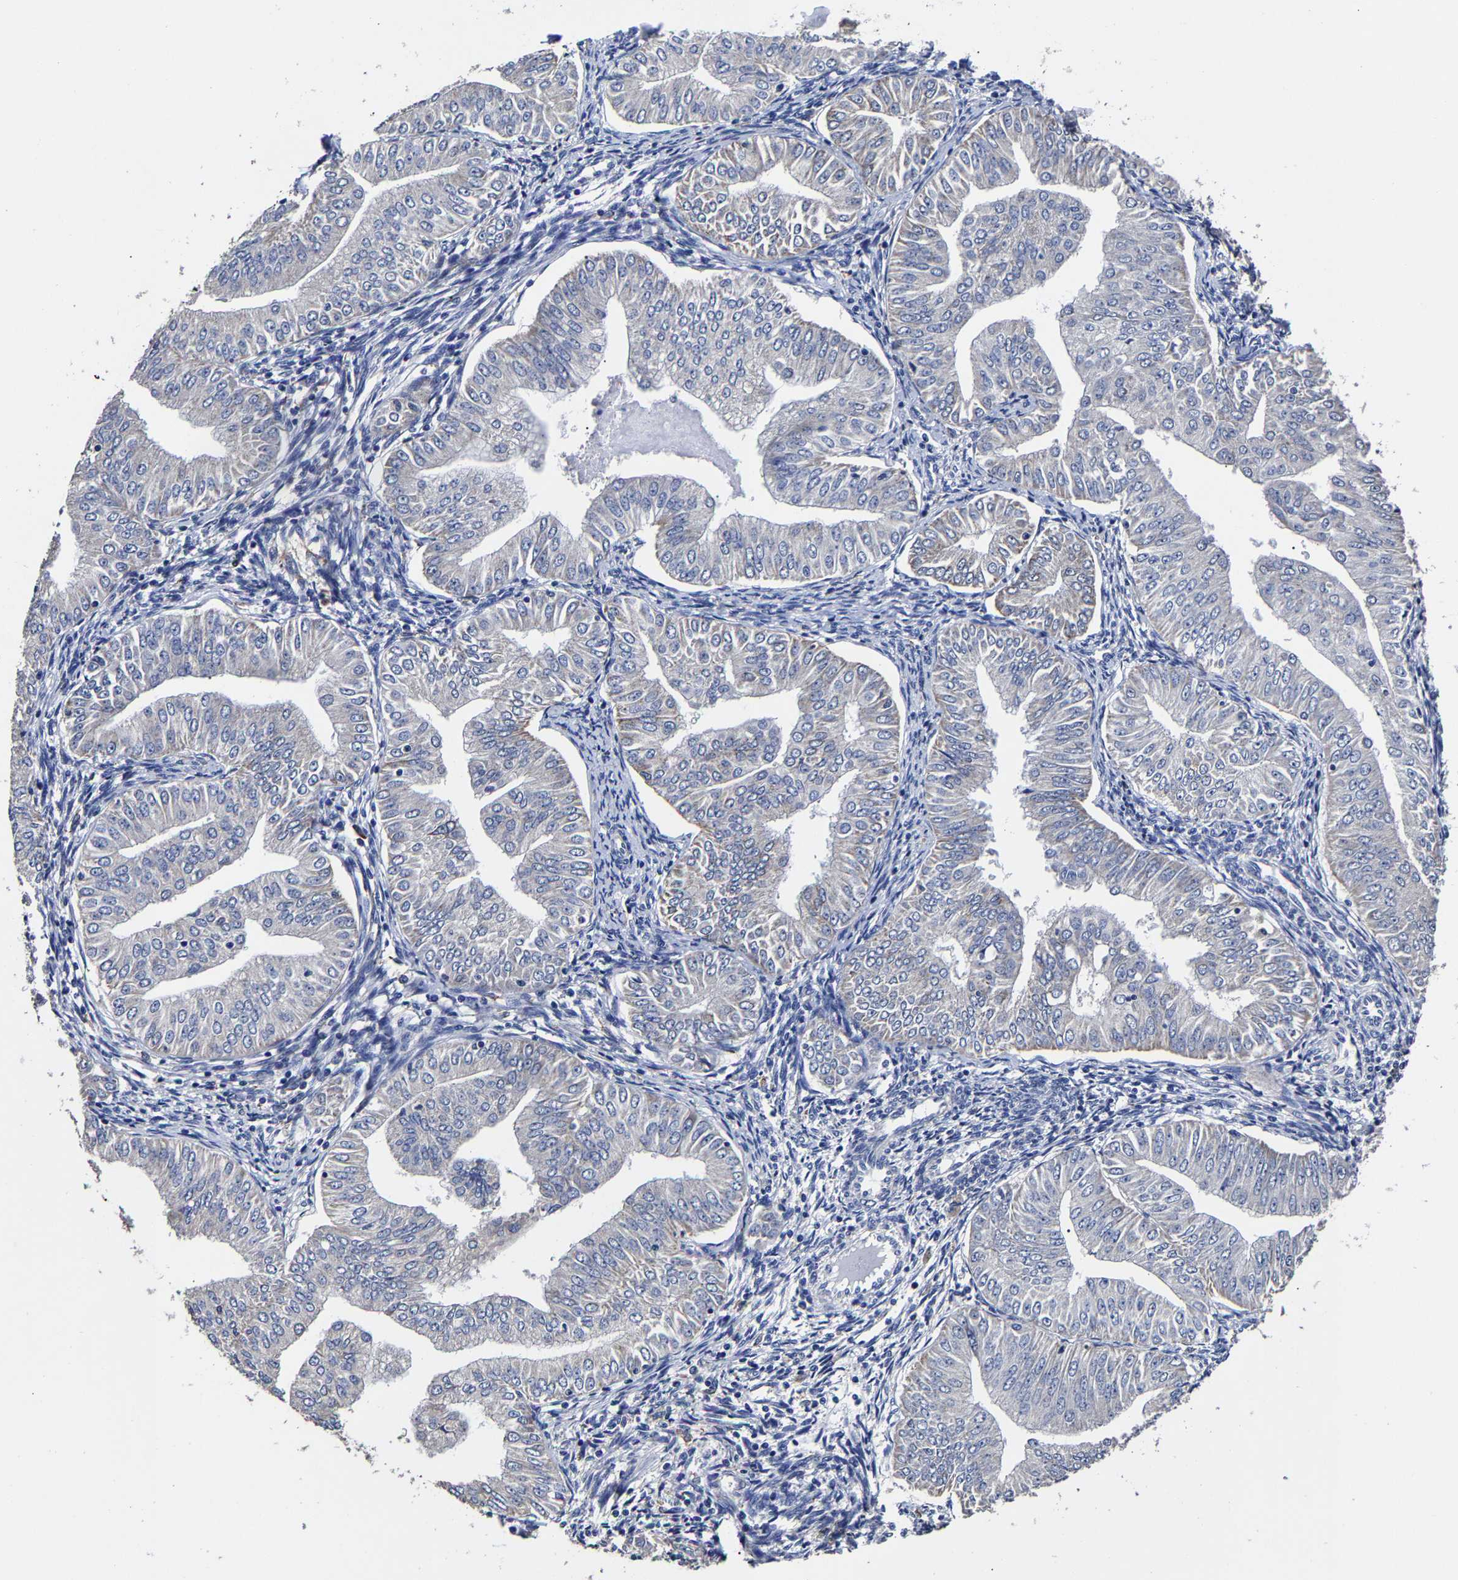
{"staining": {"intensity": "negative", "quantity": "none", "location": "none"}, "tissue": "endometrial cancer", "cell_type": "Tumor cells", "image_type": "cancer", "snomed": [{"axis": "morphology", "description": "Normal tissue, NOS"}, {"axis": "morphology", "description": "Adenocarcinoma, NOS"}, {"axis": "topography", "description": "Endometrium"}], "caption": "Endometrial cancer was stained to show a protein in brown. There is no significant positivity in tumor cells. (DAB immunohistochemistry visualized using brightfield microscopy, high magnification).", "gene": "AASS", "patient": {"sex": "female", "age": 53}}